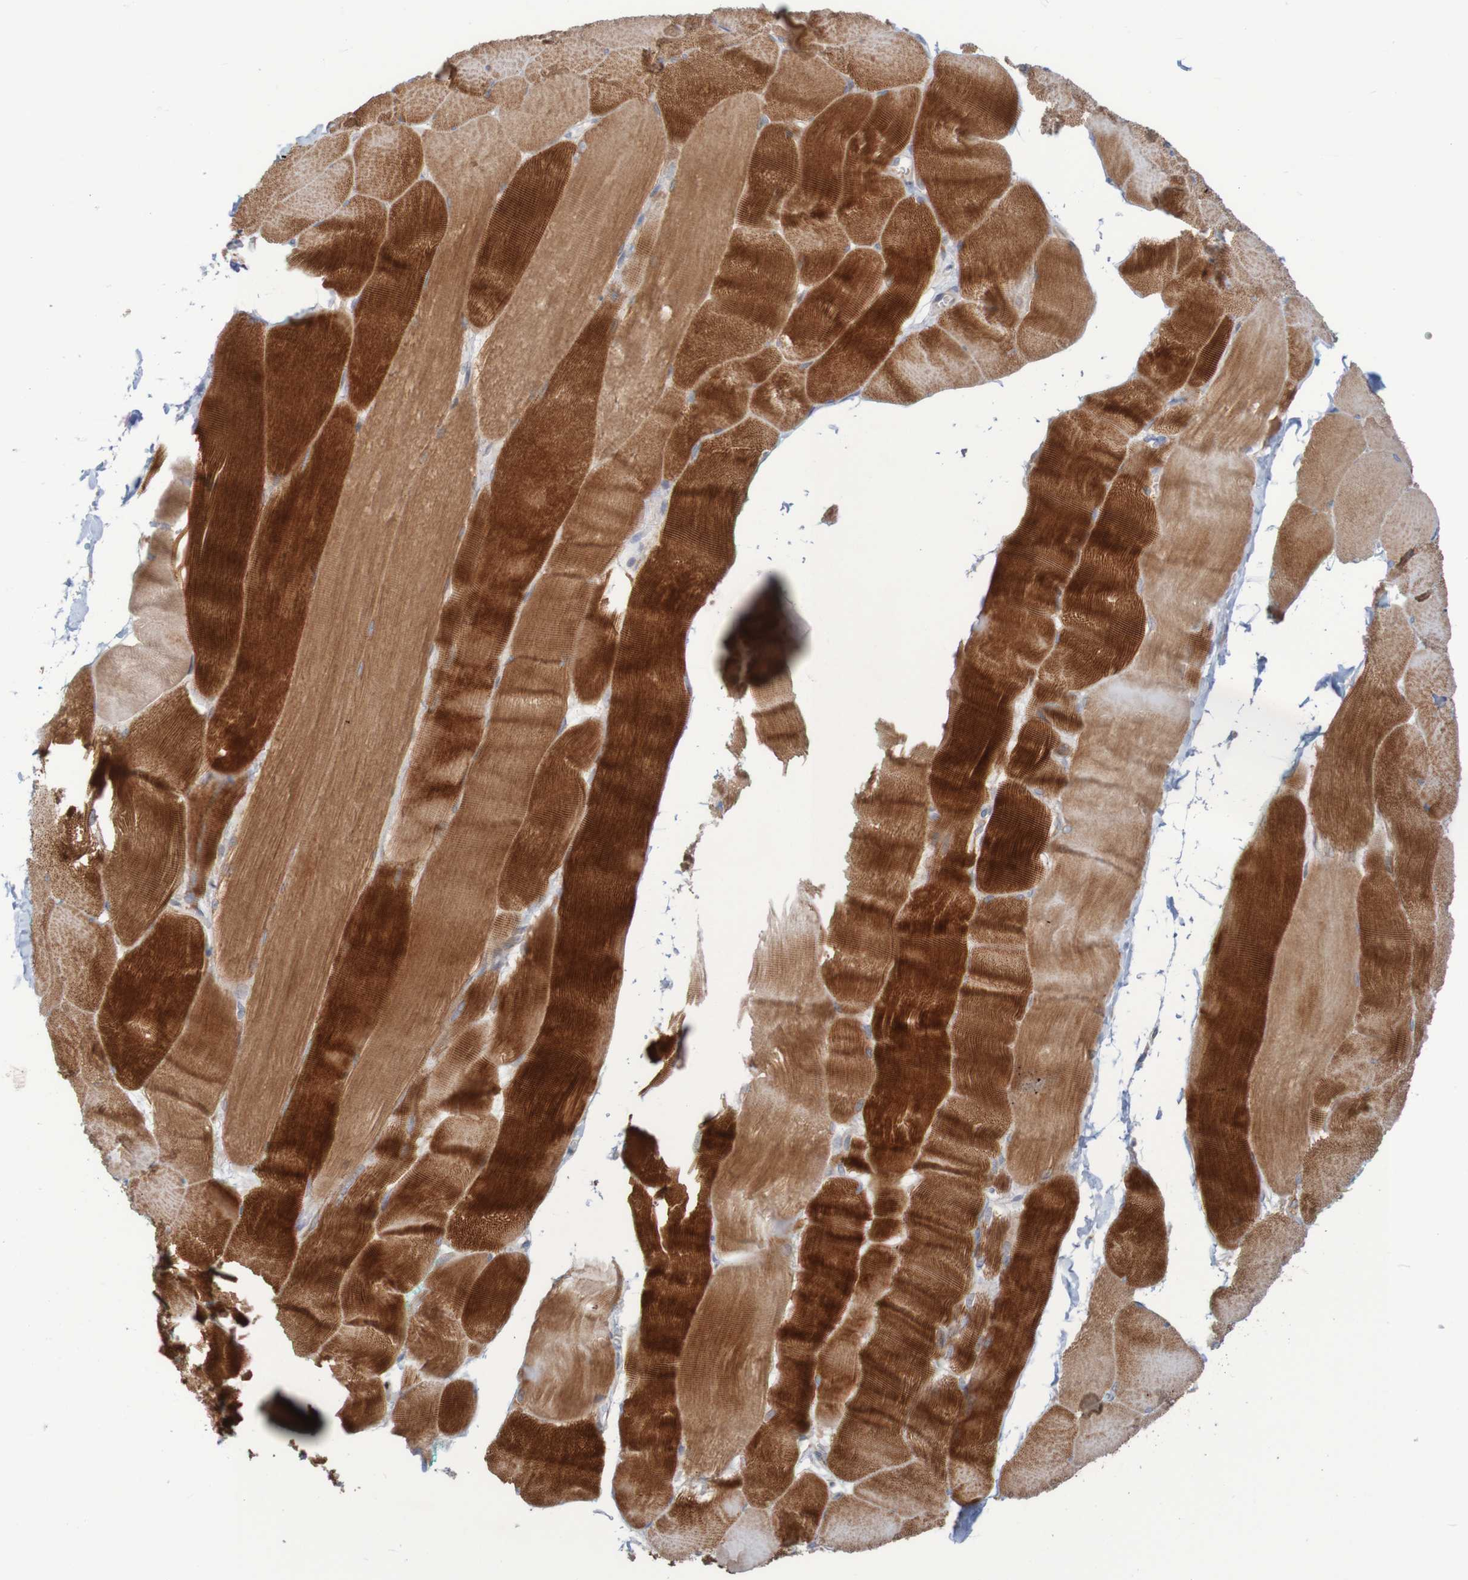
{"staining": {"intensity": "strong", "quantity": ">75%", "location": "cytoplasmic/membranous"}, "tissue": "skeletal muscle", "cell_type": "Myocytes", "image_type": "normal", "snomed": [{"axis": "morphology", "description": "Normal tissue, NOS"}, {"axis": "morphology", "description": "Squamous cell carcinoma, NOS"}, {"axis": "topography", "description": "Skeletal muscle"}], "caption": "Skeletal muscle stained with IHC reveals strong cytoplasmic/membranous expression in approximately >75% of myocytes.", "gene": "PARP4", "patient": {"sex": "male", "age": 51}}